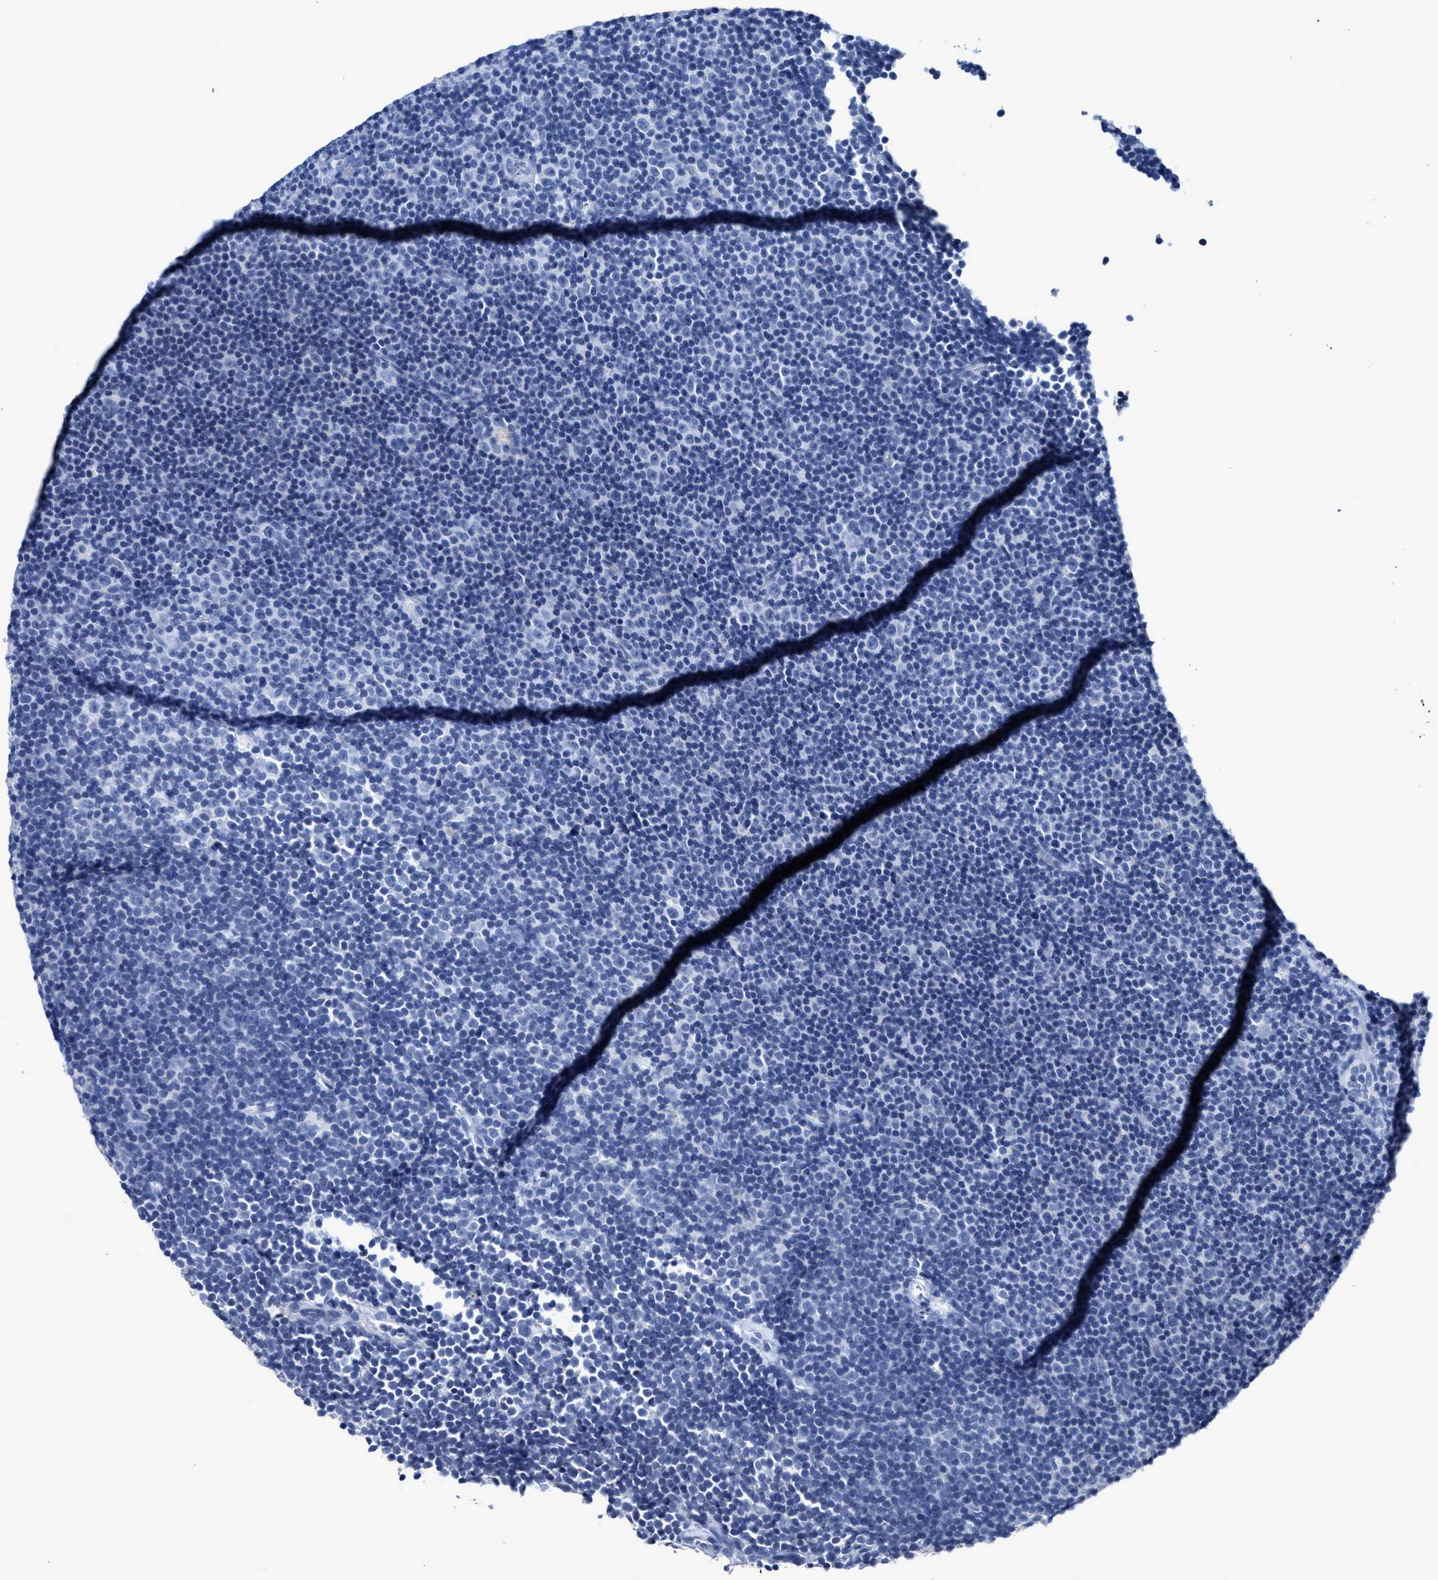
{"staining": {"intensity": "negative", "quantity": "none", "location": "none"}, "tissue": "lymphoma", "cell_type": "Tumor cells", "image_type": "cancer", "snomed": [{"axis": "morphology", "description": "Malignant lymphoma, non-Hodgkin's type, Low grade"}, {"axis": "topography", "description": "Lymph node"}], "caption": "Immunohistochemical staining of malignant lymphoma, non-Hodgkin's type (low-grade) reveals no significant staining in tumor cells.", "gene": "CEACAM5", "patient": {"sex": "female", "age": 67}}